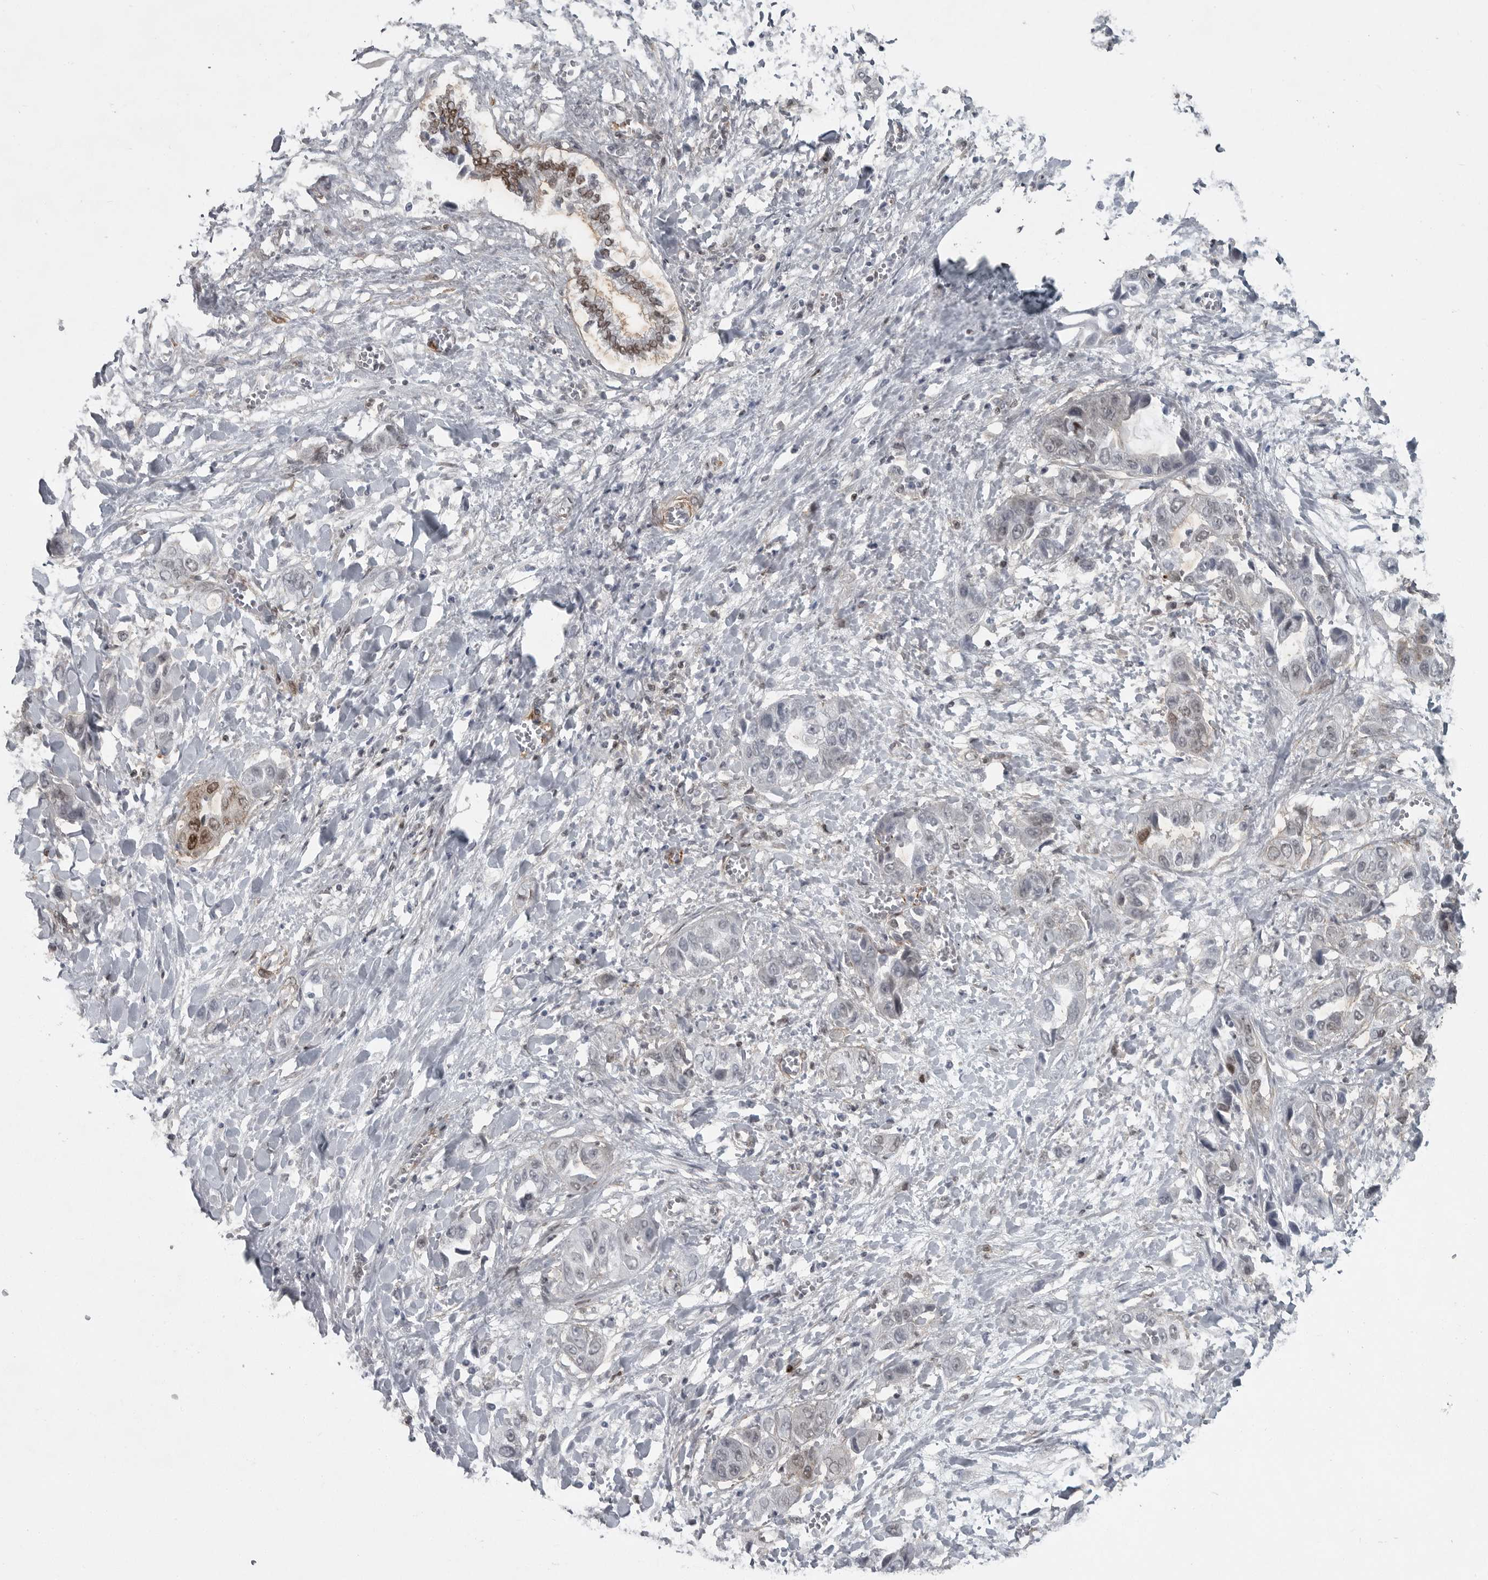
{"staining": {"intensity": "moderate", "quantity": "<25%", "location": "nuclear"}, "tissue": "liver cancer", "cell_type": "Tumor cells", "image_type": "cancer", "snomed": [{"axis": "morphology", "description": "Cholangiocarcinoma"}, {"axis": "topography", "description": "Liver"}], "caption": "The image exhibits staining of cholangiocarcinoma (liver), revealing moderate nuclear protein staining (brown color) within tumor cells.", "gene": "HMGN3", "patient": {"sex": "female", "age": 52}}